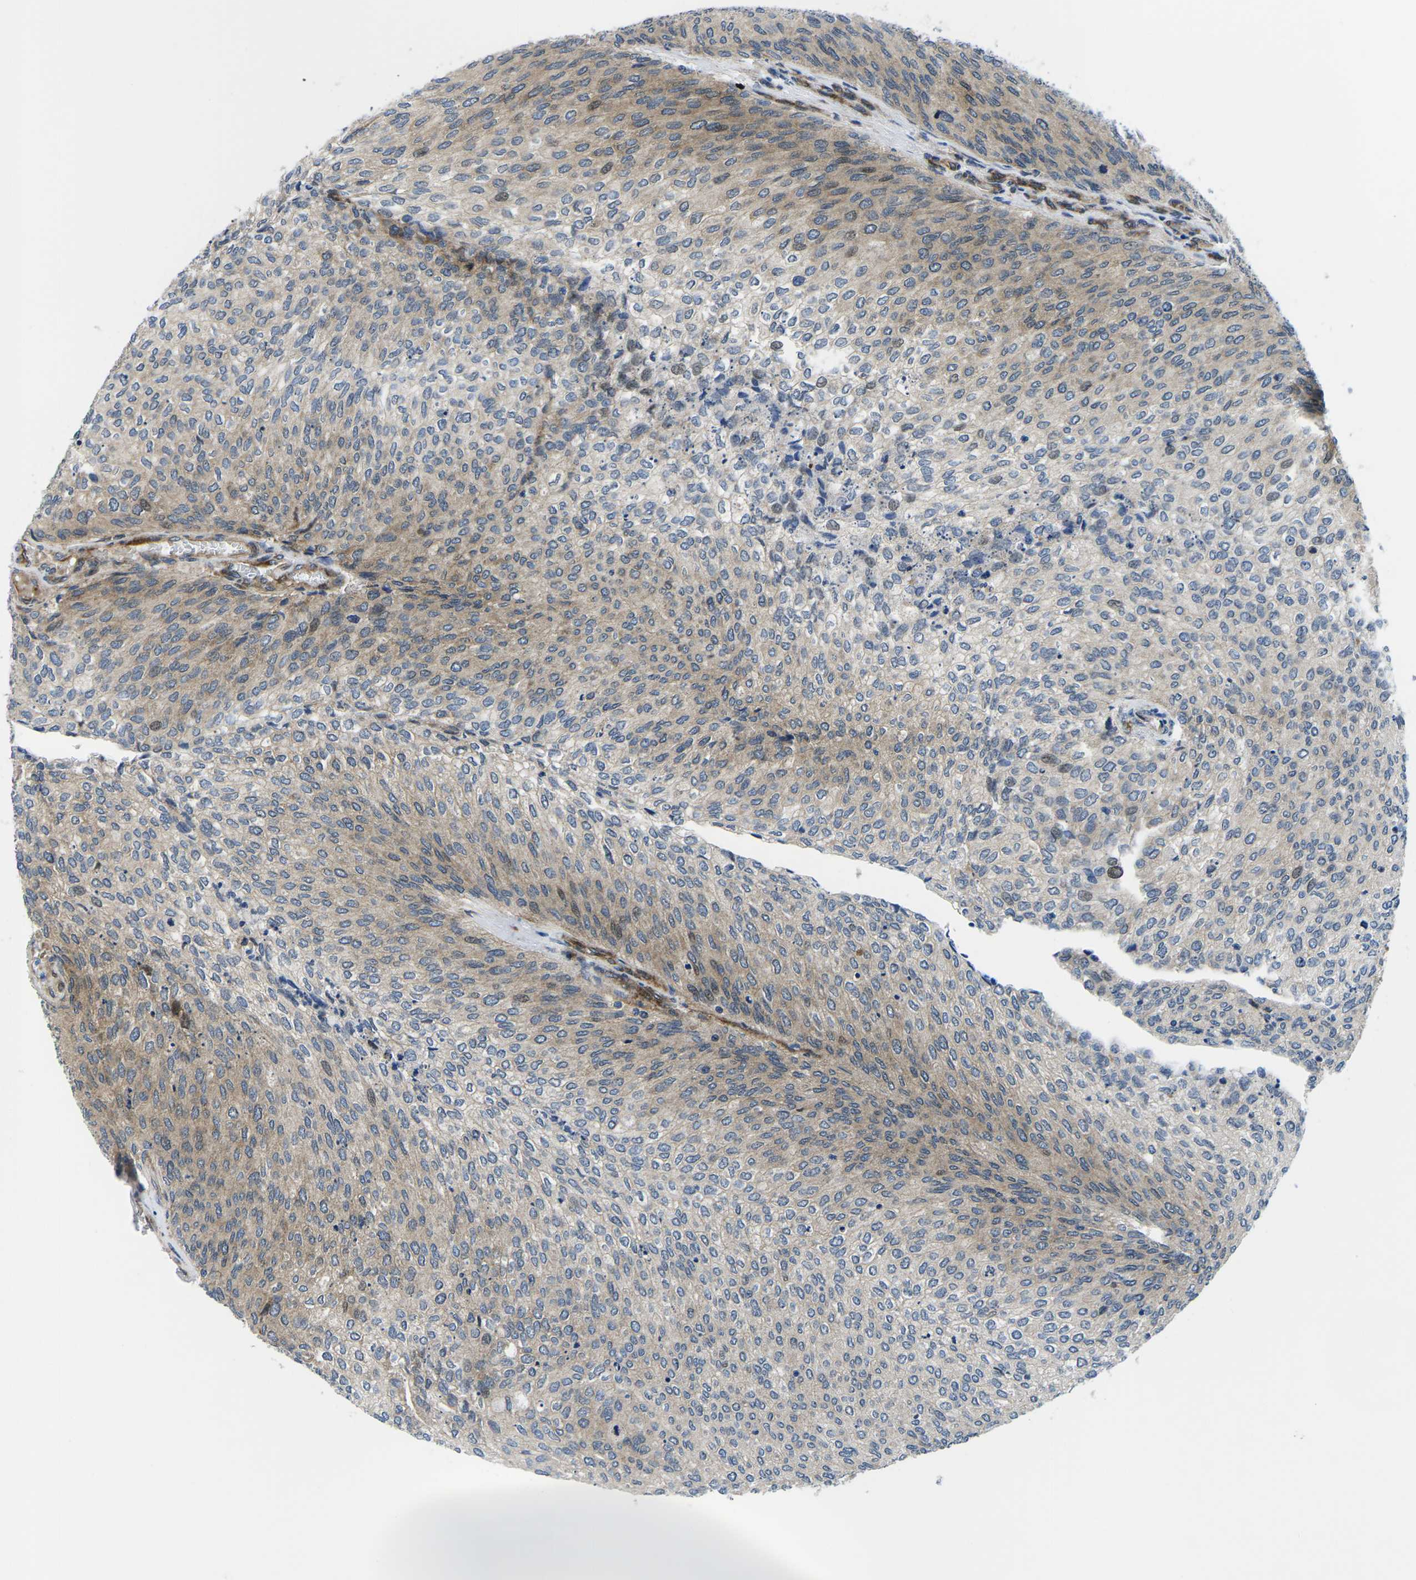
{"staining": {"intensity": "weak", "quantity": "25%-75%", "location": "cytoplasmic/membranous,nuclear"}, "tissue": "urothelial cancer", "cell_type": "Tumor cells", "image_type": "cancer", "snomed": [{"axis": "morphology", "description": "Urothelial carcinoma, Low grade"}, {"axis": "topography", "description": "Urinary bladder"}], "caption": "An image of urothelial carcinoma (low-grade) stained for a protein demonstrates weak cytoplasmic/membranous and nuclear brown staining in tumor cells. (DAB IHC, brown staining for protein, blue staining for nuclei).", "gene": "EIF4E", "patient": {"sex": "female", "age": 79}}